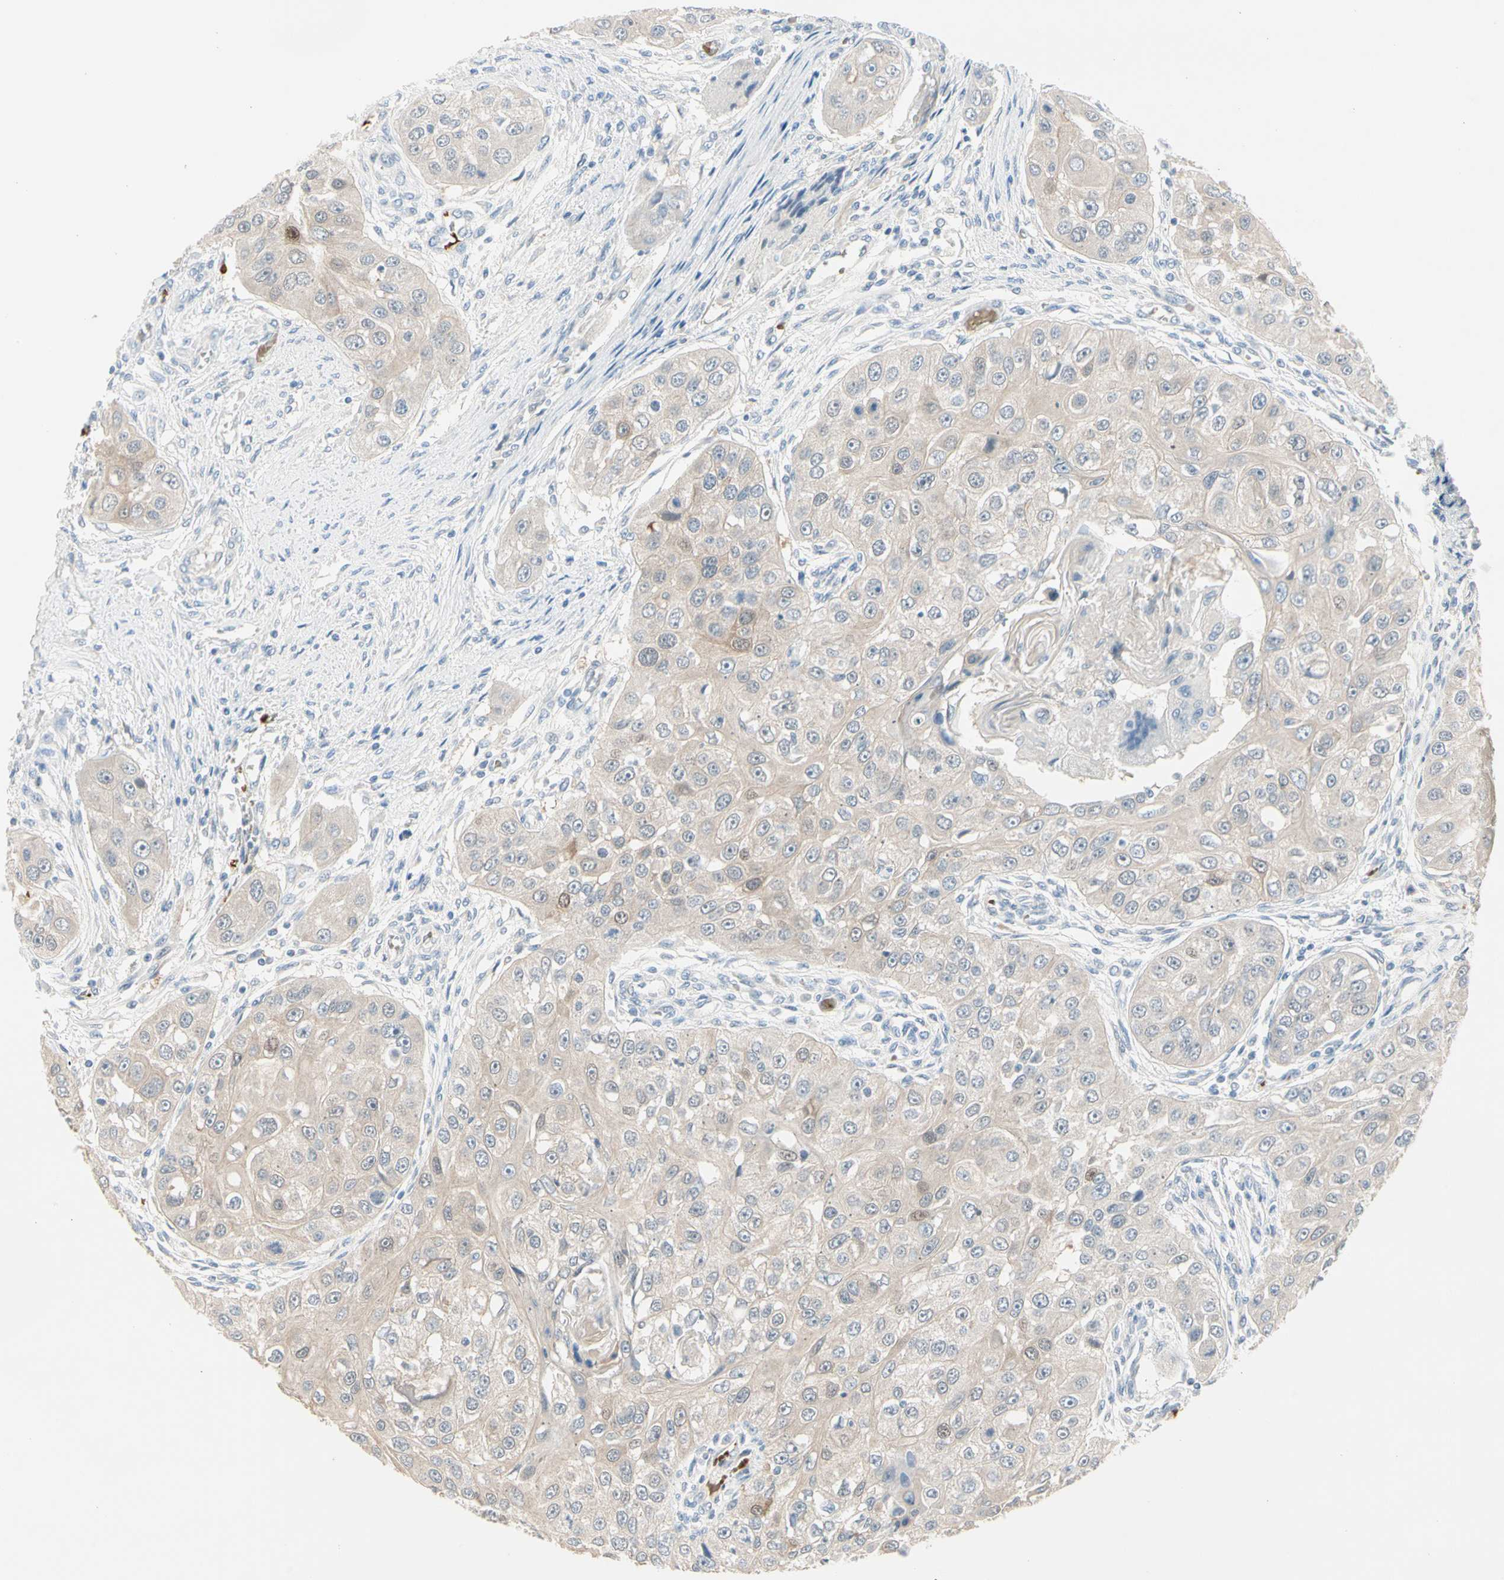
{"staining": {"intensity": "weak", "quantity": ">75%", "location": "cytoplasmic/membranous"}, "tissue": "head and neck cancer", "cell_type": "Tumor cells", "image_type": "cancer", "snomed": [{"axis": "morphology", "description": "Normal tissue, NOS"}, {"axis": "morphology", "description": "Squamous cell carcinoma, NOS"}, {"axis": "topography", "description": "Skeletal muscle"}, {"axis": "topography", "description": "Head-Neck"}], "caption": "Immunohistochemical staining of human squamous cell carcinoma (head and neck) reveals weak cytoplasmic/membranous protein positivity in about >75% of tumor cells.", "gene": "CA1", "patient": {"sex": "male", "age": 51}}